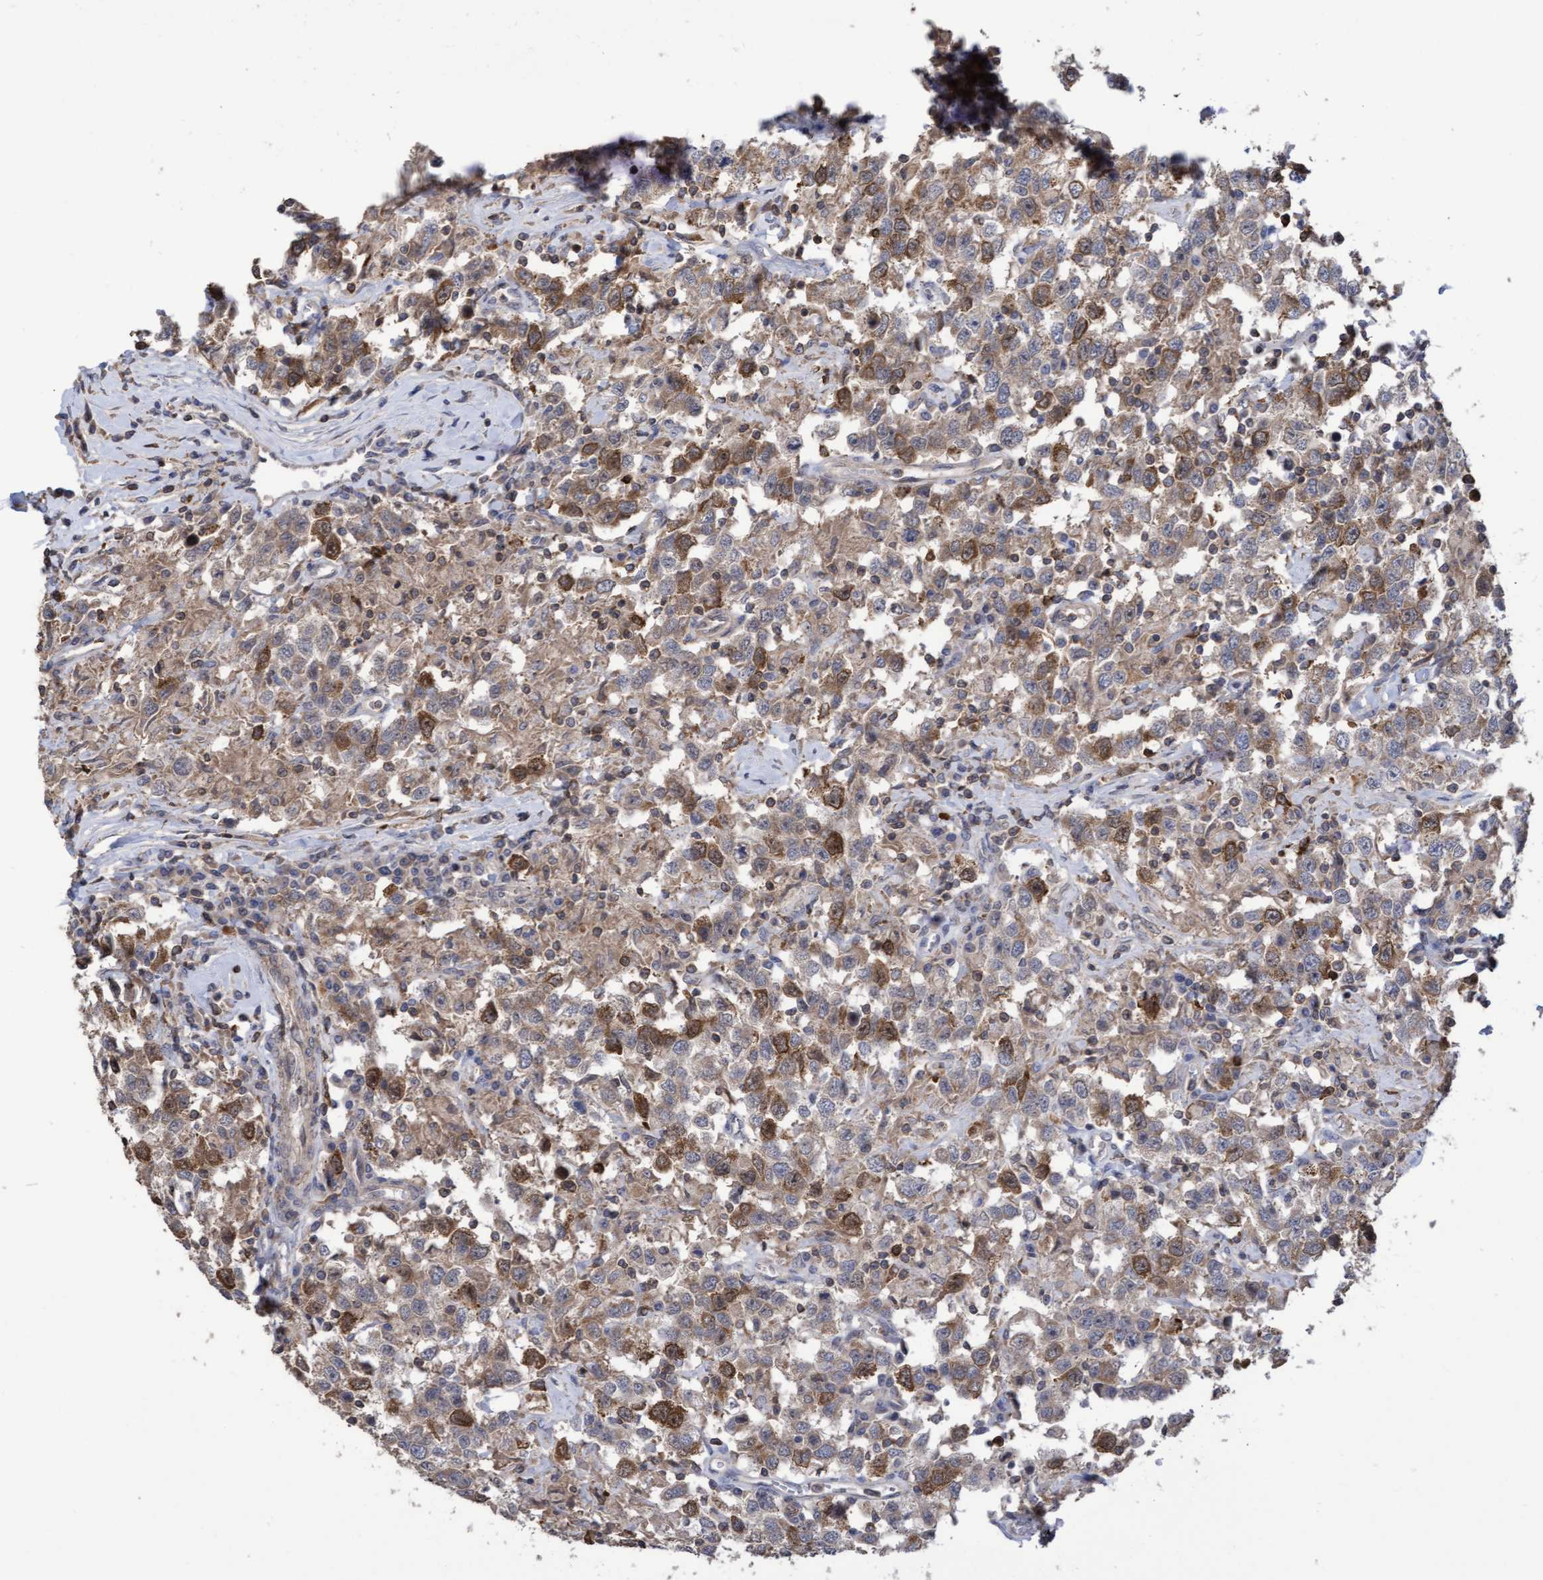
{"staining": {"intensity": "moderate", "quantity": ">75%", "location": "cytoplasmic/membranous,nuclear"}, "tissue": "testis cancer", "cell_type": "Tumor cells", "image_type": "cancer", "snomed": [{"axis": "morphology", "description": "Seminoma, NOS"}, {"axis": "topography", "description": "Testis"}], "caption": "IHC histopathology image of testis cancer (seminoma) stained for a protein (brown), which displays medium levels of moderate cytoplasmic/membranous and nuclear positivity in approximately >75% of tumor cells.", "gene": "SLBP", "patient": {"sex": "male", "age": 41}}